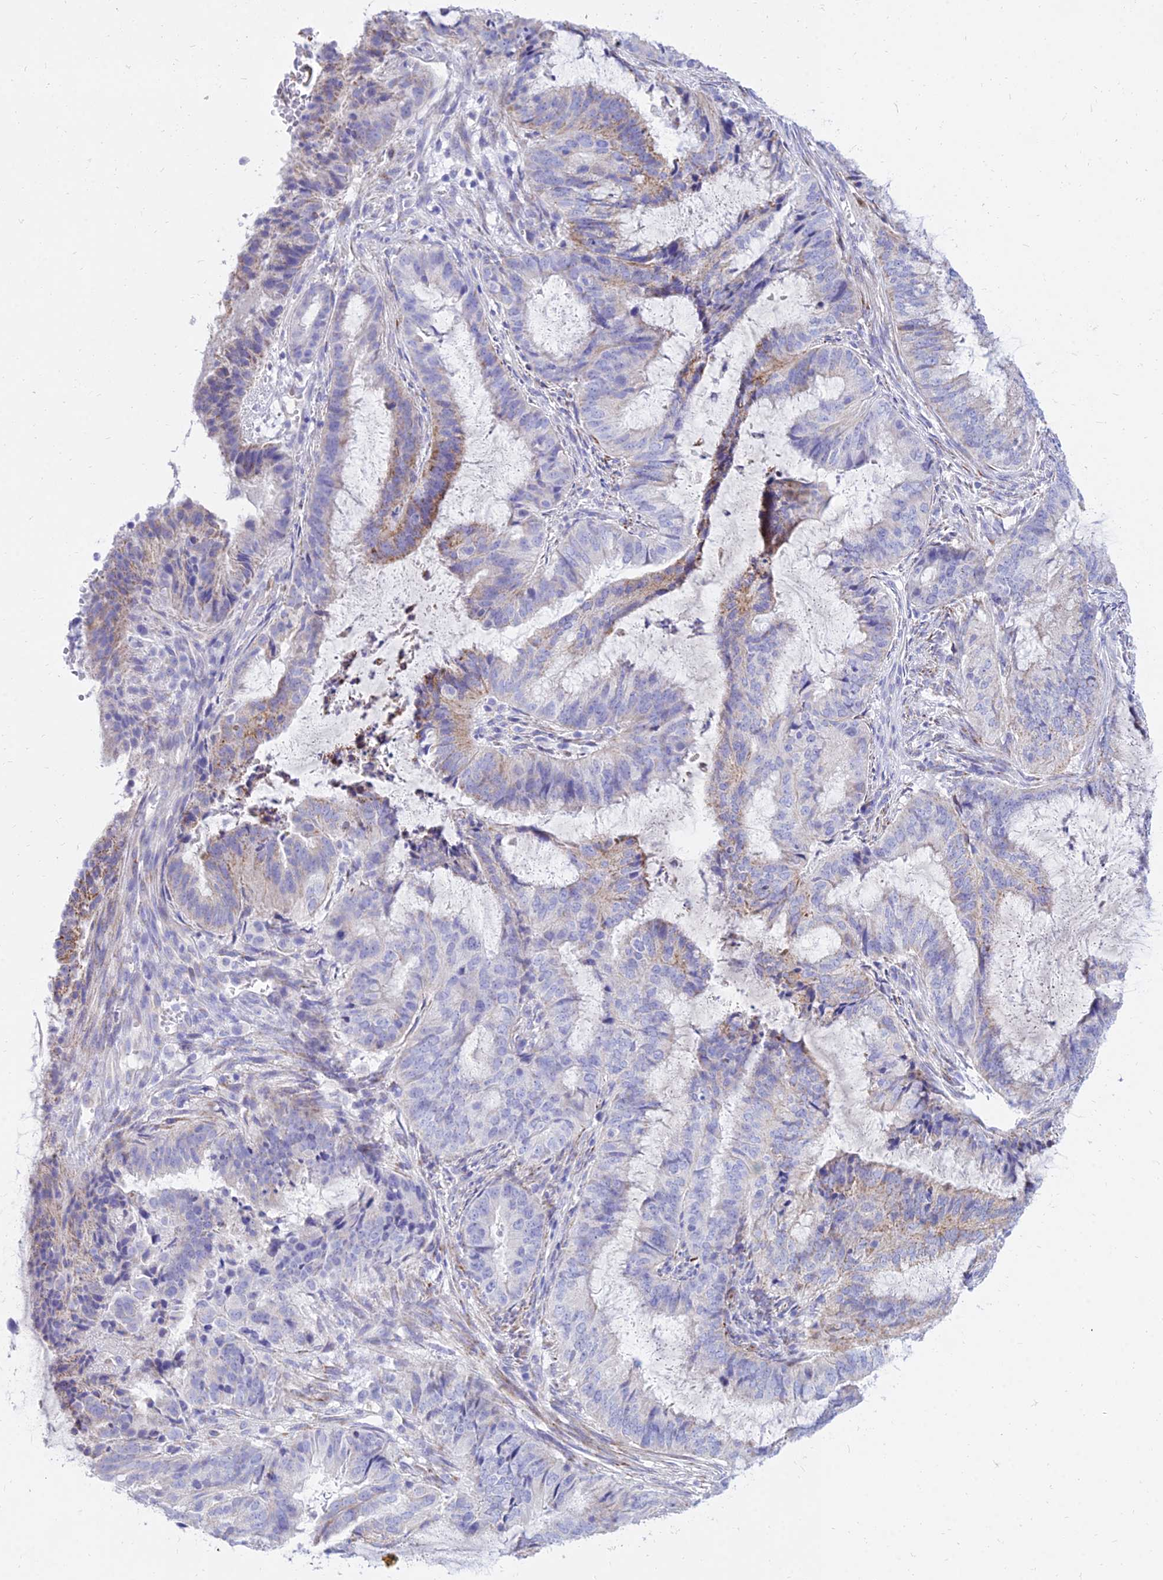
{"staining": {"intensity": "moderate", "quantity": "<25%", "location": "cytoplasmic/membranous"}, "tissue": "endometrial cancer", "cell_type": "Tumor cells", "image_type": "cancer", "snomed": [{"axis": "morphology", "description": "Adenocarcinoma, NOS"}, {"axis": "topography", "description": "Endometrium"}], "caption": "Immunohistochemical staining of human adenocarcinoma (endometrial) reveals moderate cytoplasmic/membranous protein expression in approximately <25% of tumor cells.", "gene": "PKN3", "patient": {"sex": "female", "age": 51}}